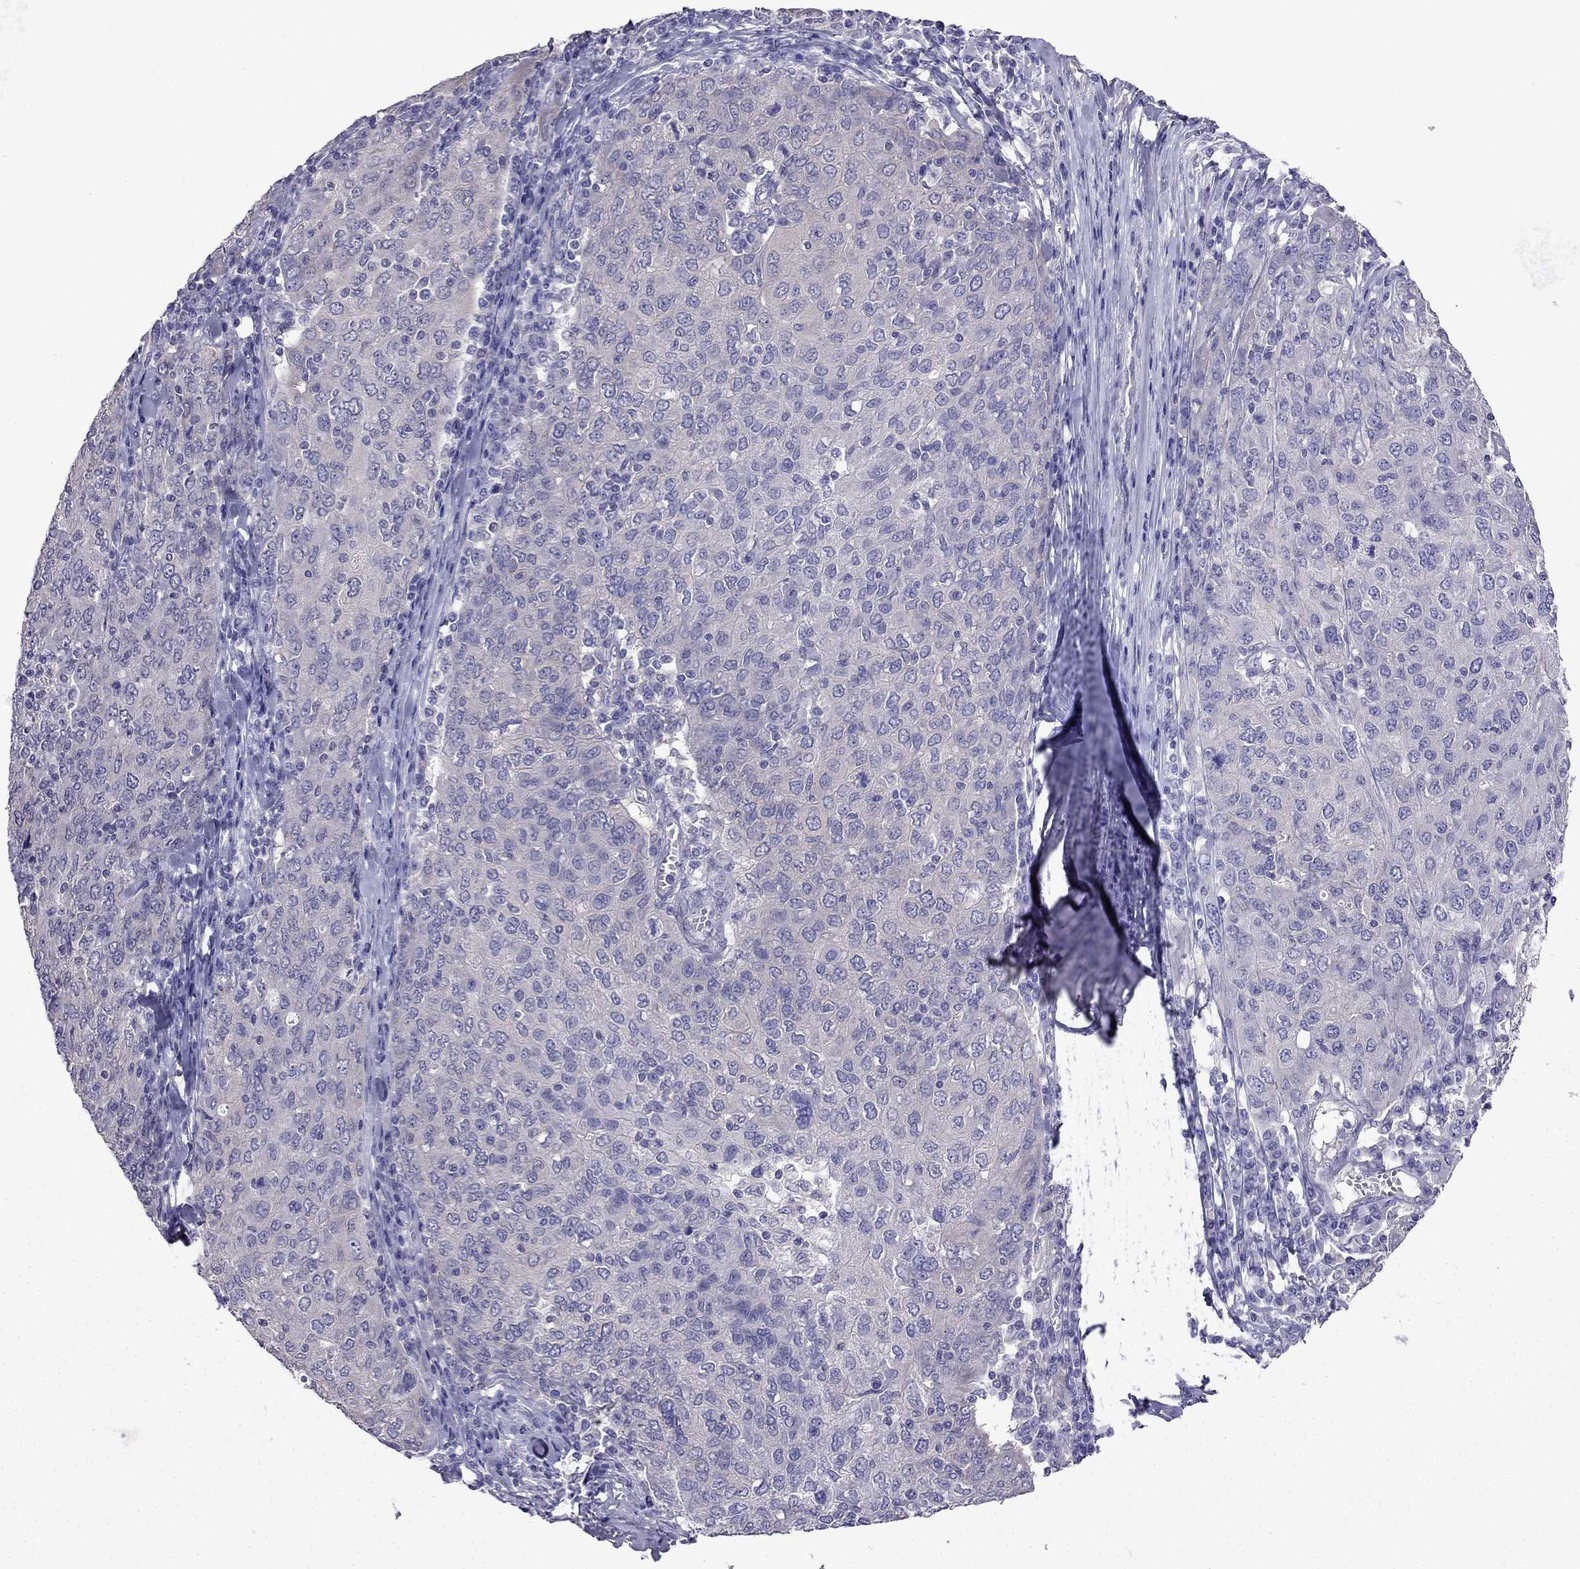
{"staining": {"intensity": "negative", "quantity": "none", "location": "none"}, "tissue": "ovarian cancer", "cell_type": "Tumor cells", "image_type": "cancer", "snomed": [{"axis": "morphology", "description": "Carcinoma, endometroid"}, {"axis": "topography", "description": "Ovary"}], "caption": "Tumor cells are negative for brown protein staining in ovarian endometroid carcinoma. (Immunohistochemistry (ihc), brightfield microscopy, high magnification).", "gene": "SCNN1D", "patient": {"sex": "female", "age": 50}}